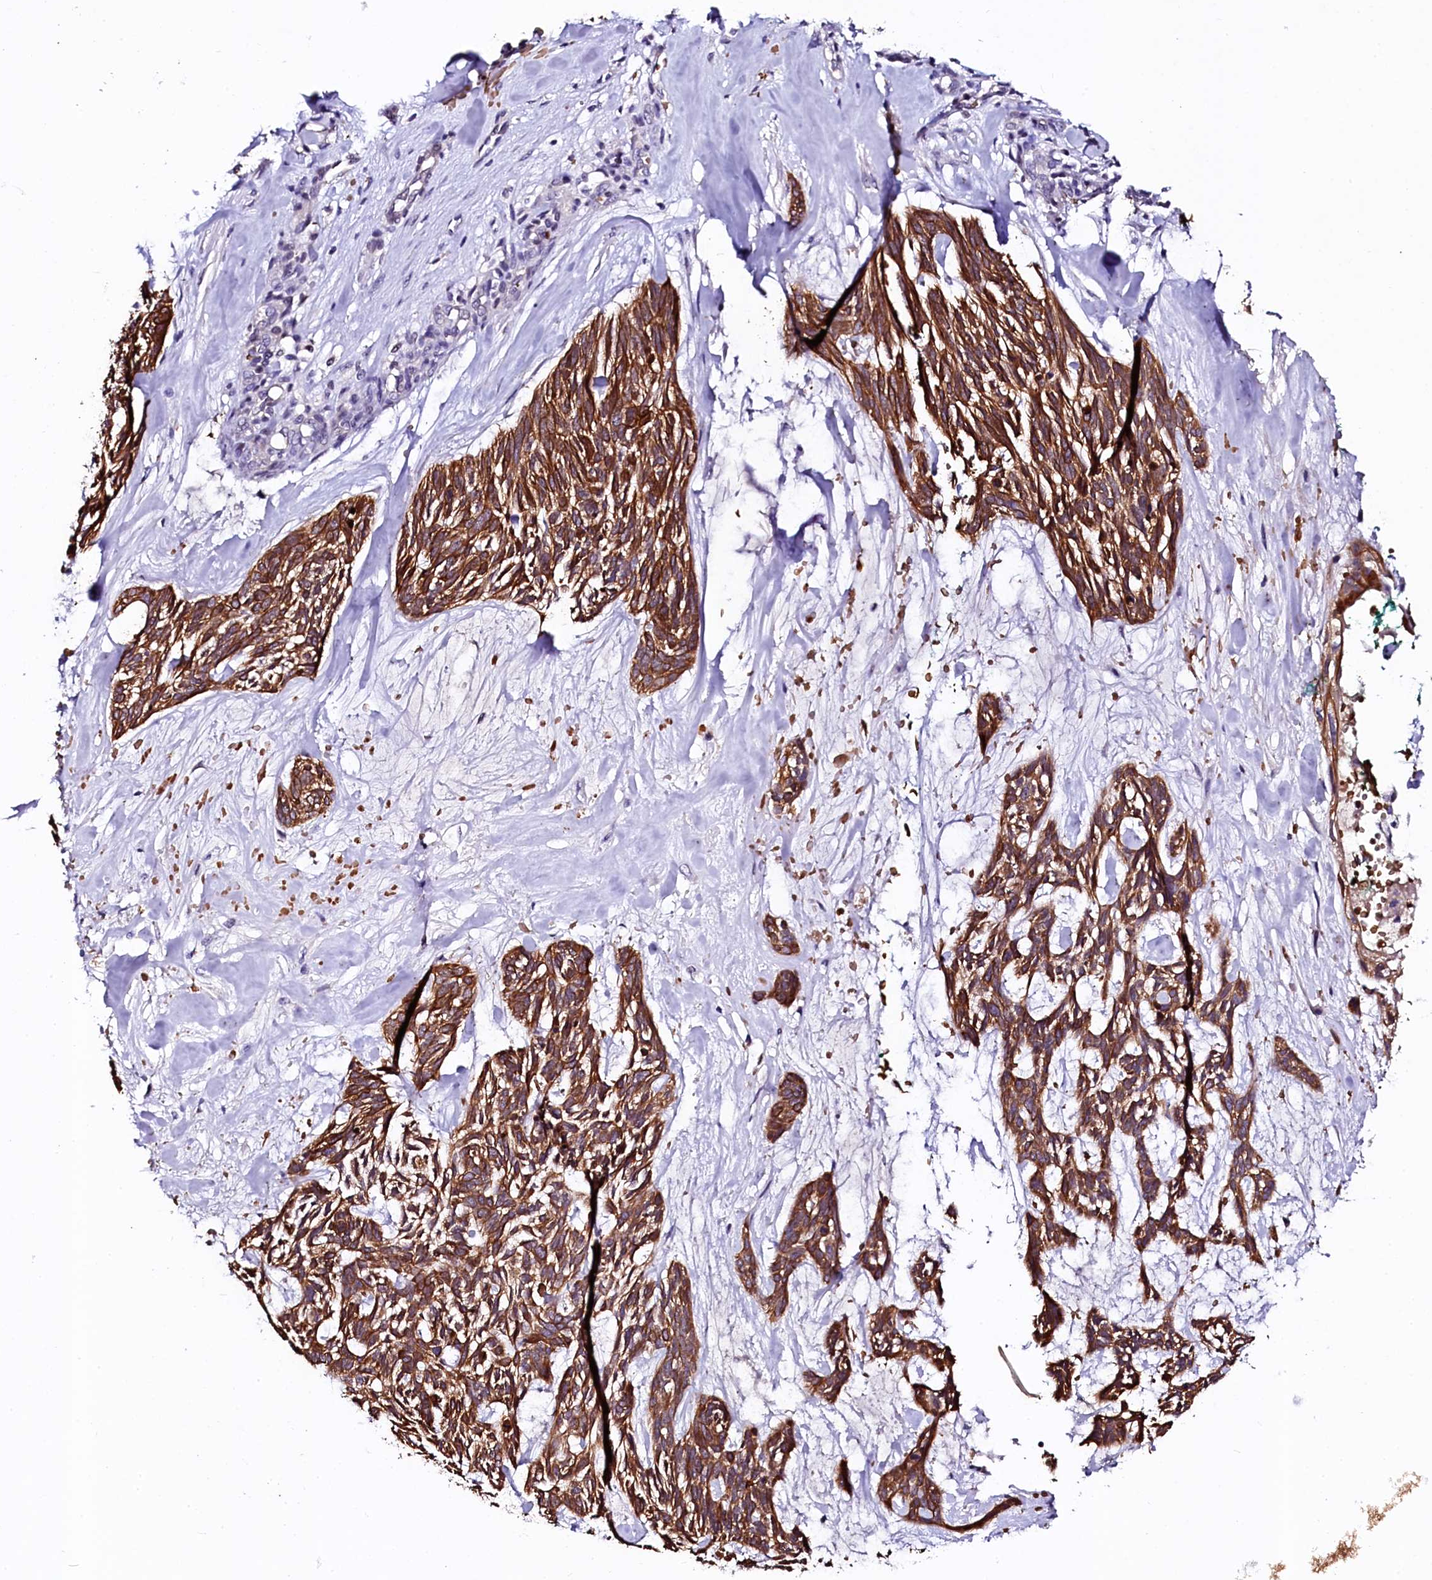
{"staining": {"intensity": "strong", "quantity": ">75%", "location": "cytoplasmic/membranous"}, "tissue": "skin cancer", "cell_type": "Tumor cells", "image_type": "cancer", "snomed": [{"axis": "morphology", "description": "Basal cell carcinoma"}, {"axis": "topography", "description": "Skin"}], "caption": "IHC of human skin cancer exhibits high levels of strong cytoplasmic/membranous expression in about >75% of tumor cells. The protein of interest is stained brown, and the nuclei are stained in blue (DAB (3,3'-diaminobenzidine) IHC with brightfield microscopy, high magnification).", "gene": "CTDSPL2", "patient": {"sex": "male", "age": 88}}